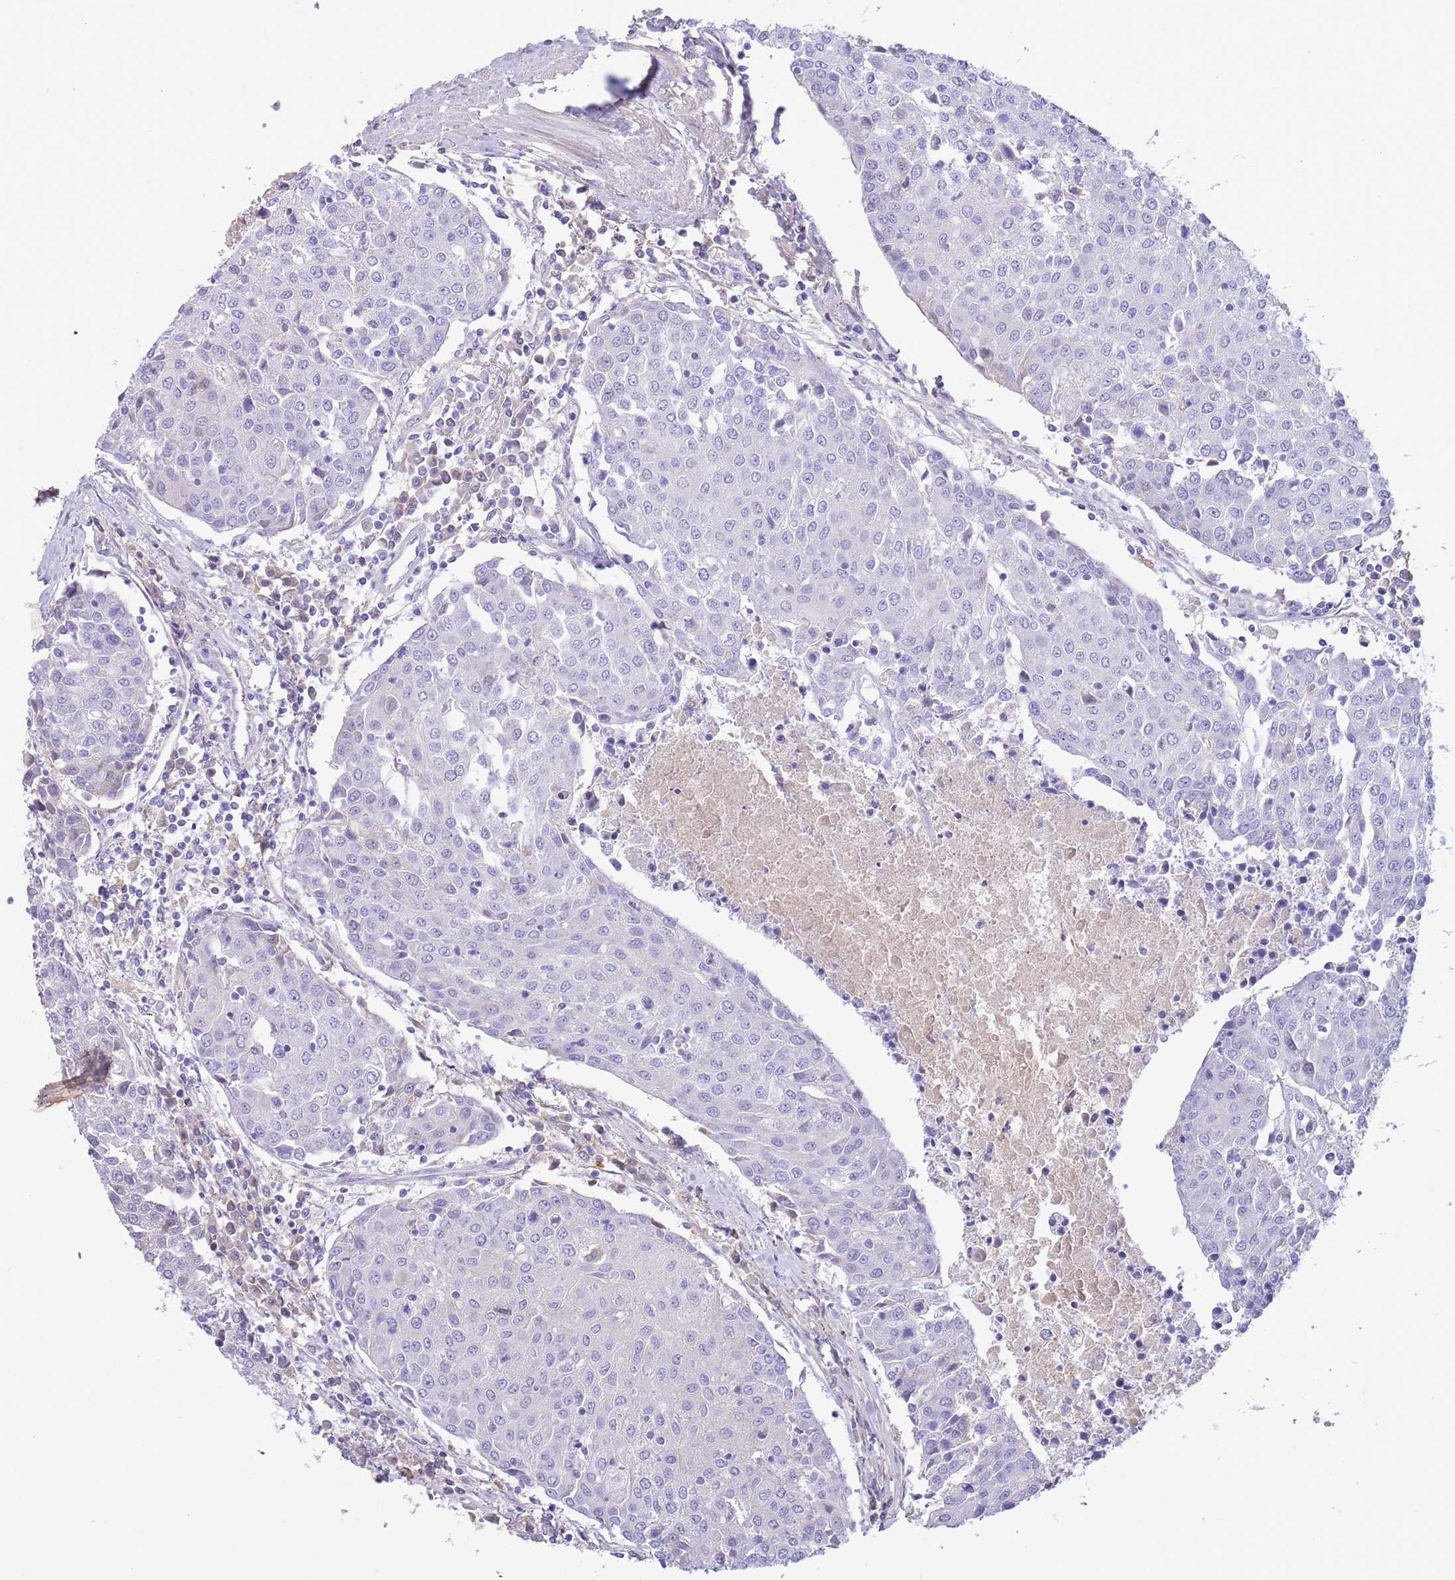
{"staining": {"intensity": "negative", "quantity": "none", "location": "none"}, "tissue": "urothelial cancer", "cell_type": "Tumor cells", "image_type": "cancer", "snomed": [{"axis": "morphology", "description": "Urothelial carcinoma, High grade"}, {"axis": "topography", "description": "Urinary bladder"}], "caption": "Immunohistochemistry of human urothelial carcinoma (high-grade) demonstrates no staining in tumor cells.", "gene": "LEPROTL1", "patient": {"sex": "female", "age": 85}}